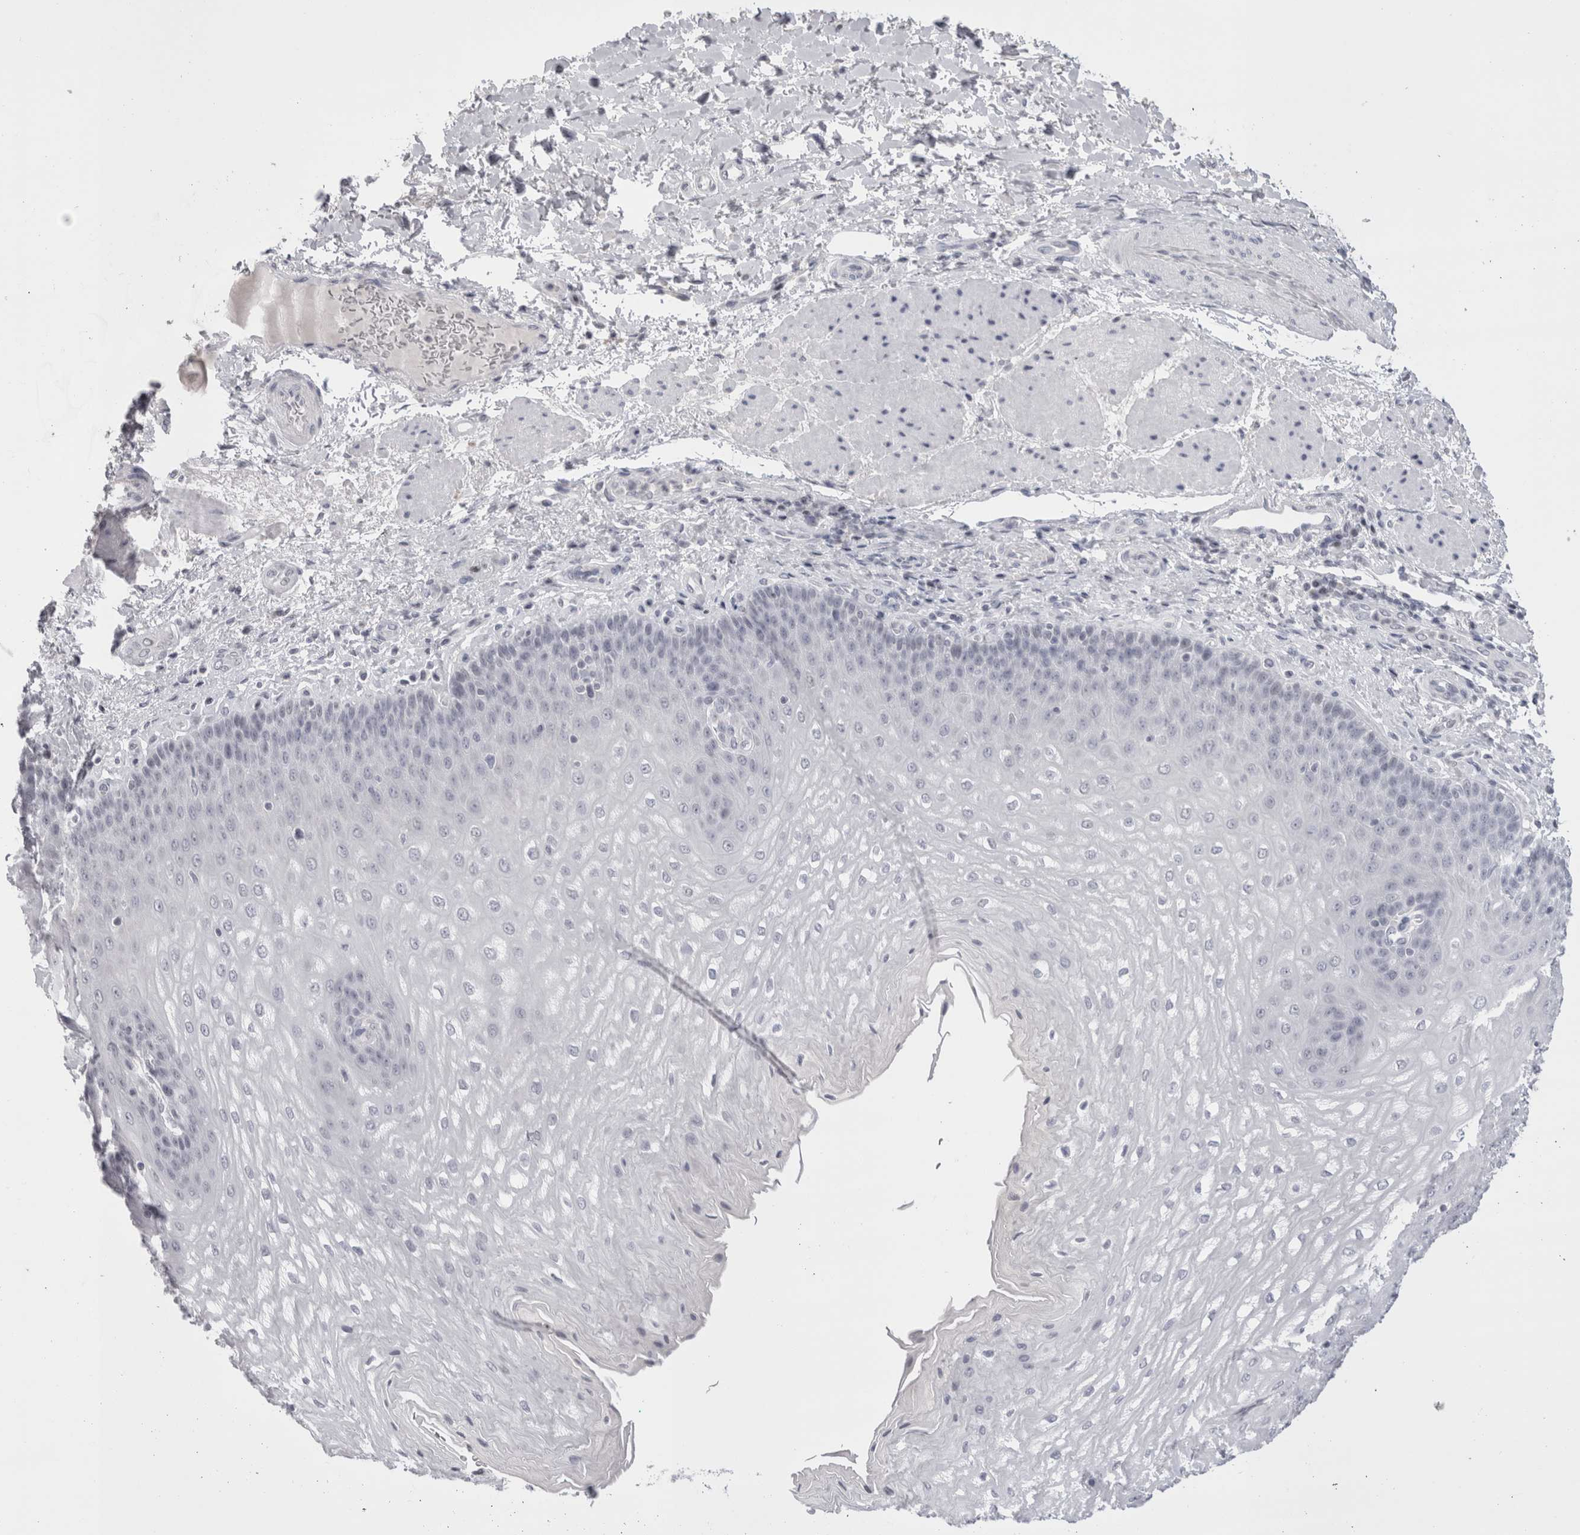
{"staining": {"intensity": "negative", "quantity": "none", "location": "none"}, "tissue": "esophagus", "cell_type": "Squamous epithelial cells", "image_type": "normal", "snomed": [{"axis": "morphology", "description": "Normal tissue, NOS"}, {"axis": "topography", "description": "Esophagus"}], "caption": "Immunohistochemistry histopathology image of benign esophagus stained for a protein (brown), which demonstrates no expression in squamous epithelial cells. (DAB (3,3'-diaminobenzidine) immunohistochemistry, high magnification).", "gene": "FNDC8", "patient": {"sex": "male", "age": 54}}